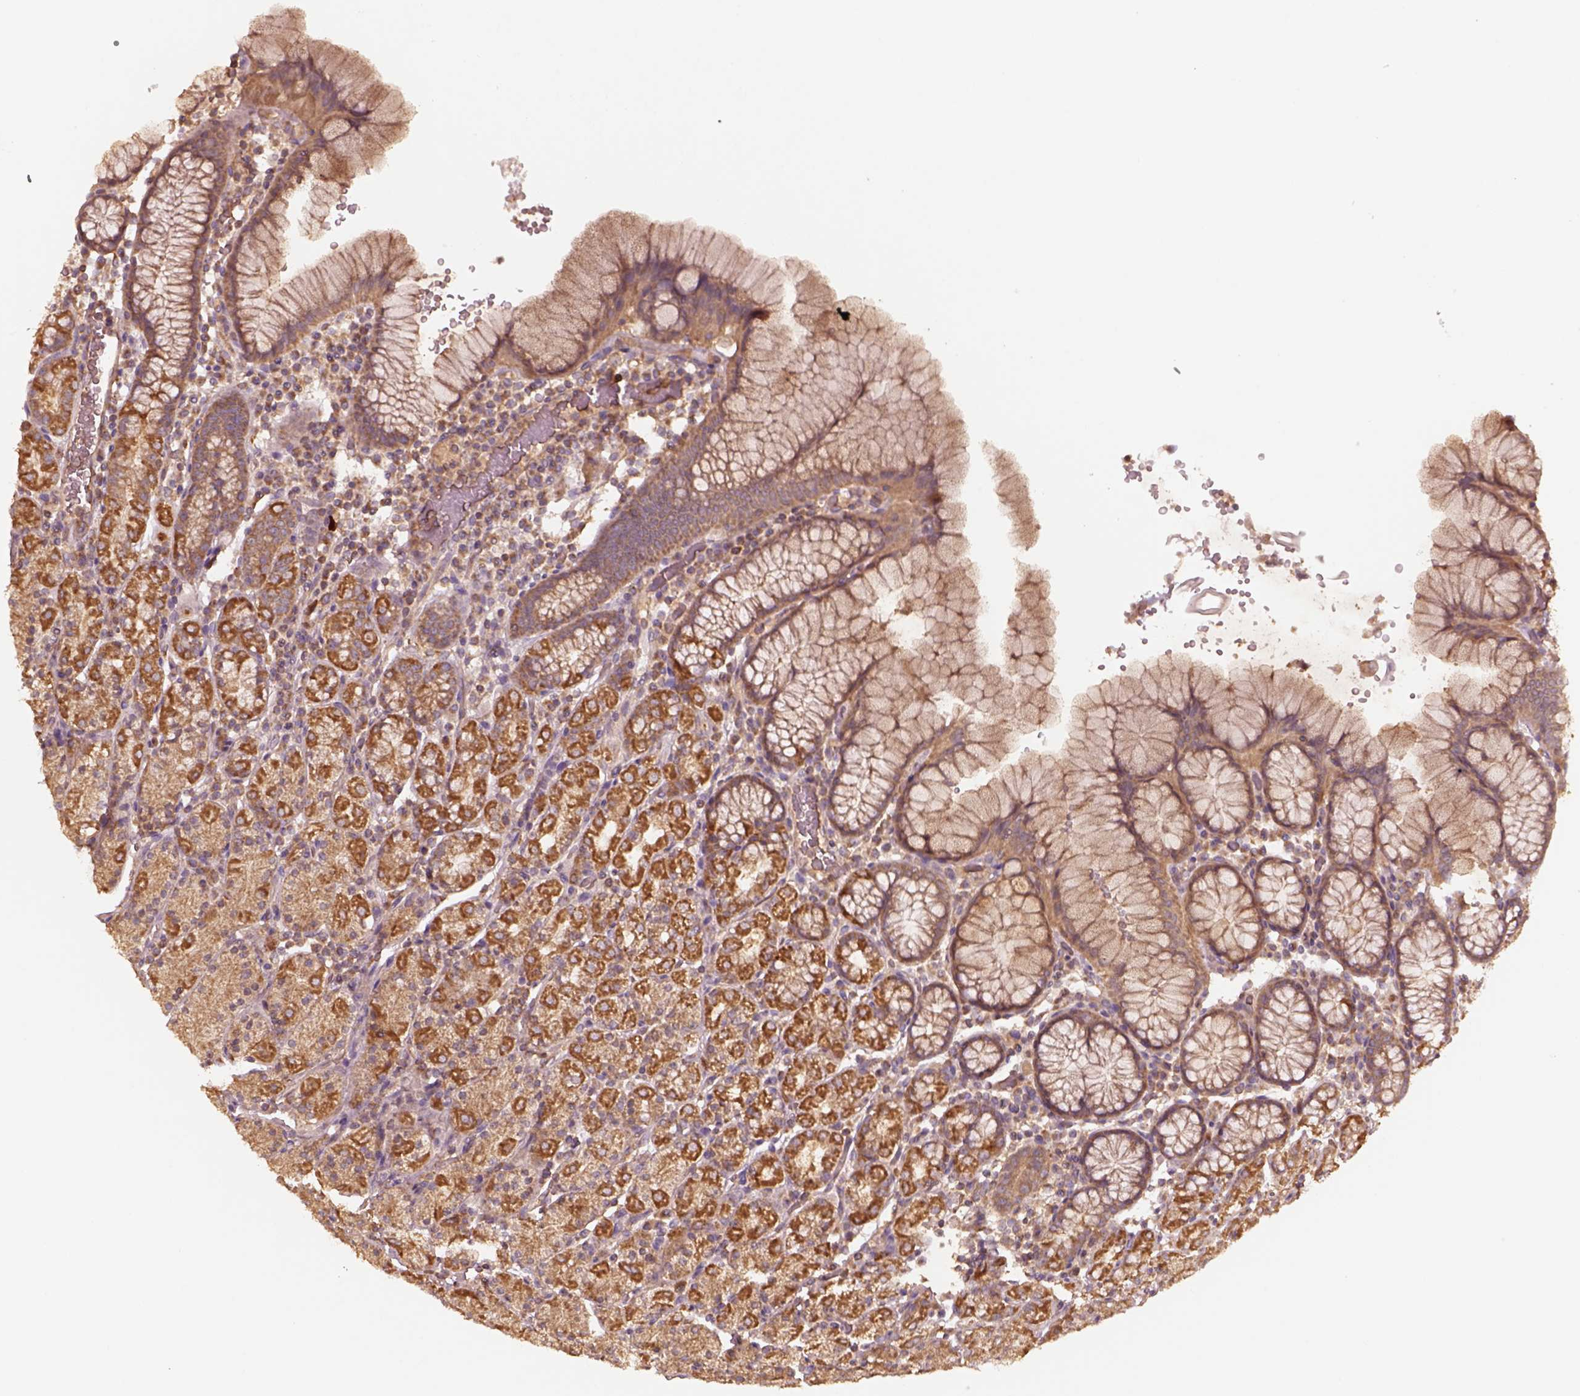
{"staining": {"intensity": "strong", "quantity": "25%-75%", "location": "cytoplasmic/membranous"}, "tissue": "stomach", "cell_type": "Glandular cells", "image_type": "normal", "snomed": [{"axis": "morphology", "description": "Normal tissue, NOS"}, {"axis": "topography", "description": "Stomach, upper"}, {"axis": "topography", "description": "Stomach"}], "caption": "This image exhibits unremarkable stomach stained with immunohistochemistry to label a protein in brown. The cytoplasmic/membranous of glandular cells show strong positivity for the protein. Nuclei are counter-stained blue.", "gene": "TRADD", "patient": {"sex": "male", "age": 62}}